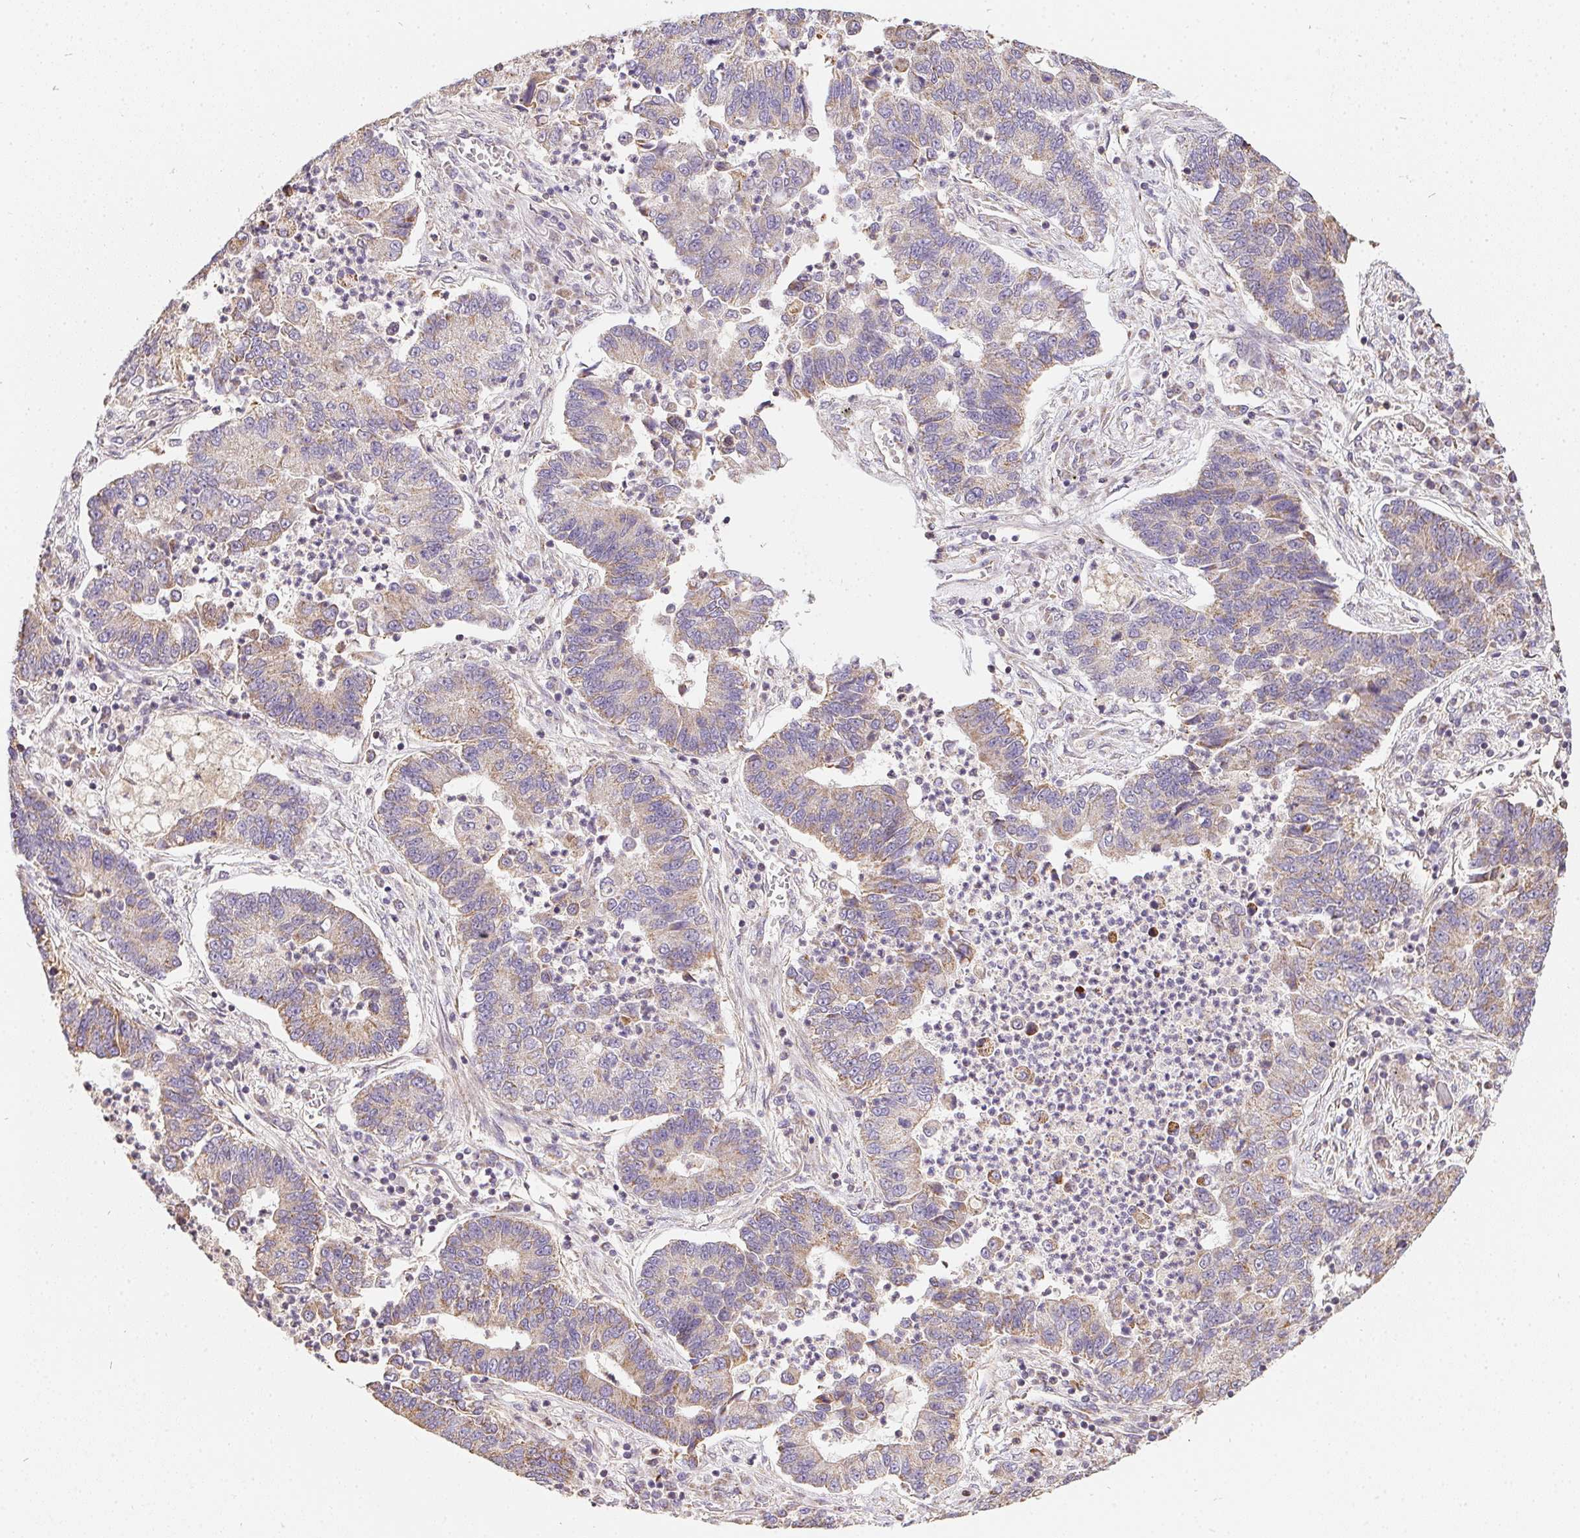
{"staining": {"intensity": "weak", "quantity": "25%-75%", "location": "cytoplasmic/membranous"}, "tissue": "lung cancer", "cell_type": "Tumor cells", "image_type": "cancer", "snomed": [{"axis": "morphology", "description": "Adenocarcinoma, NOS"}, {"axis": "topography", "description": "Lung"}], "caption": "There is low levels of weak cytoplasmic/membranous expression in tumor cells of lung adenocarcinoma, as demonstrated by immunohistochemical staining (brown color).", "gene": "REV3L", "patient": {"sex": "female", "age": 57}}